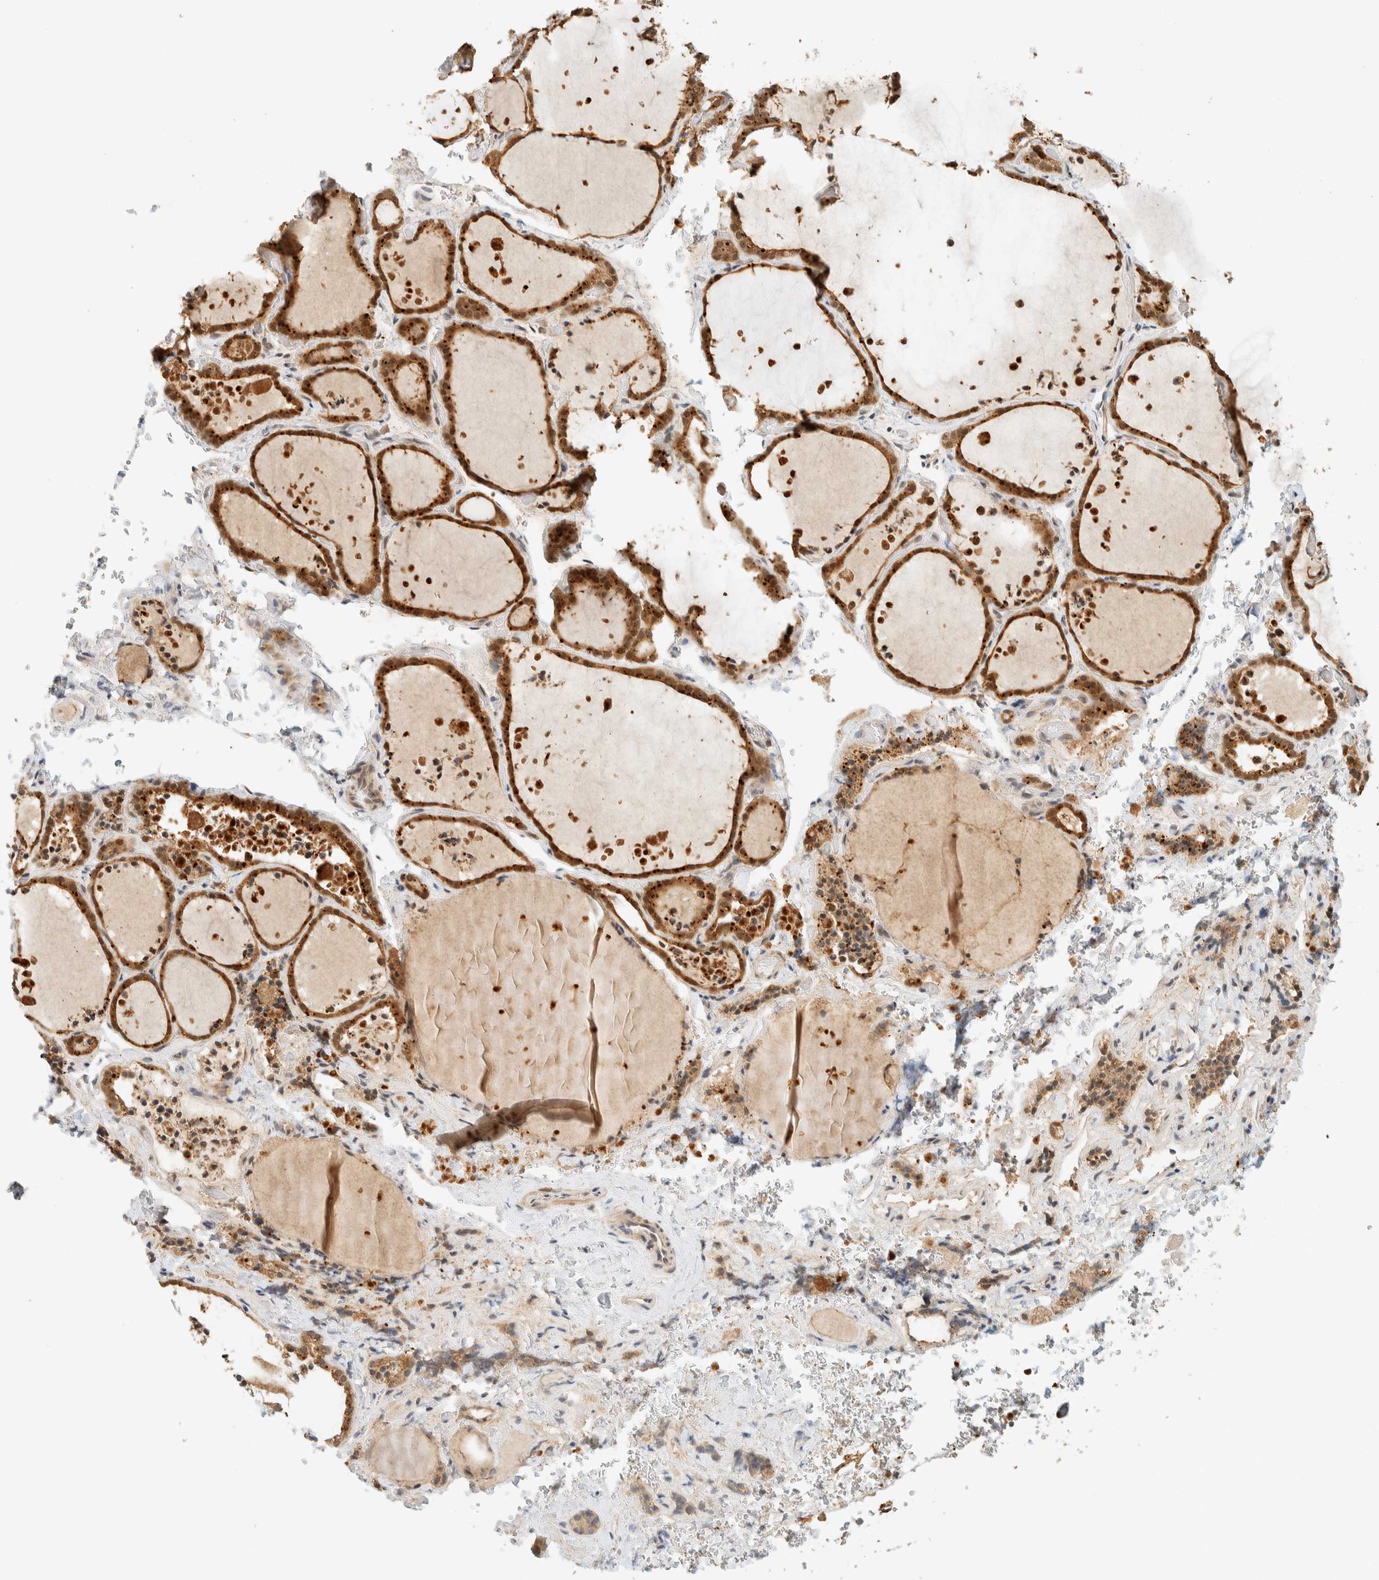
{"staining": {"intensity": "strong", "quantity": ">75%", "location": "cytoplasmic/membranous"}, "tissue": "thyroid gland", "cell_type": "Glandular cells", "image_type": "normal", "snomed": [{"axis": "morphology", "description": "Normal tissue, NOS"}, {"axis": "topography", "description": "Thyroid gland"}], "caption": "This photomicrograph reveals immunohistochemistry staining of unremarkable thyroid gland, with high strong cytoplasmic/membranous staining in approximately >75% of glandular cells.", "gene": "KIFAP3", "patient": {"sex": "female", "age": 44}}